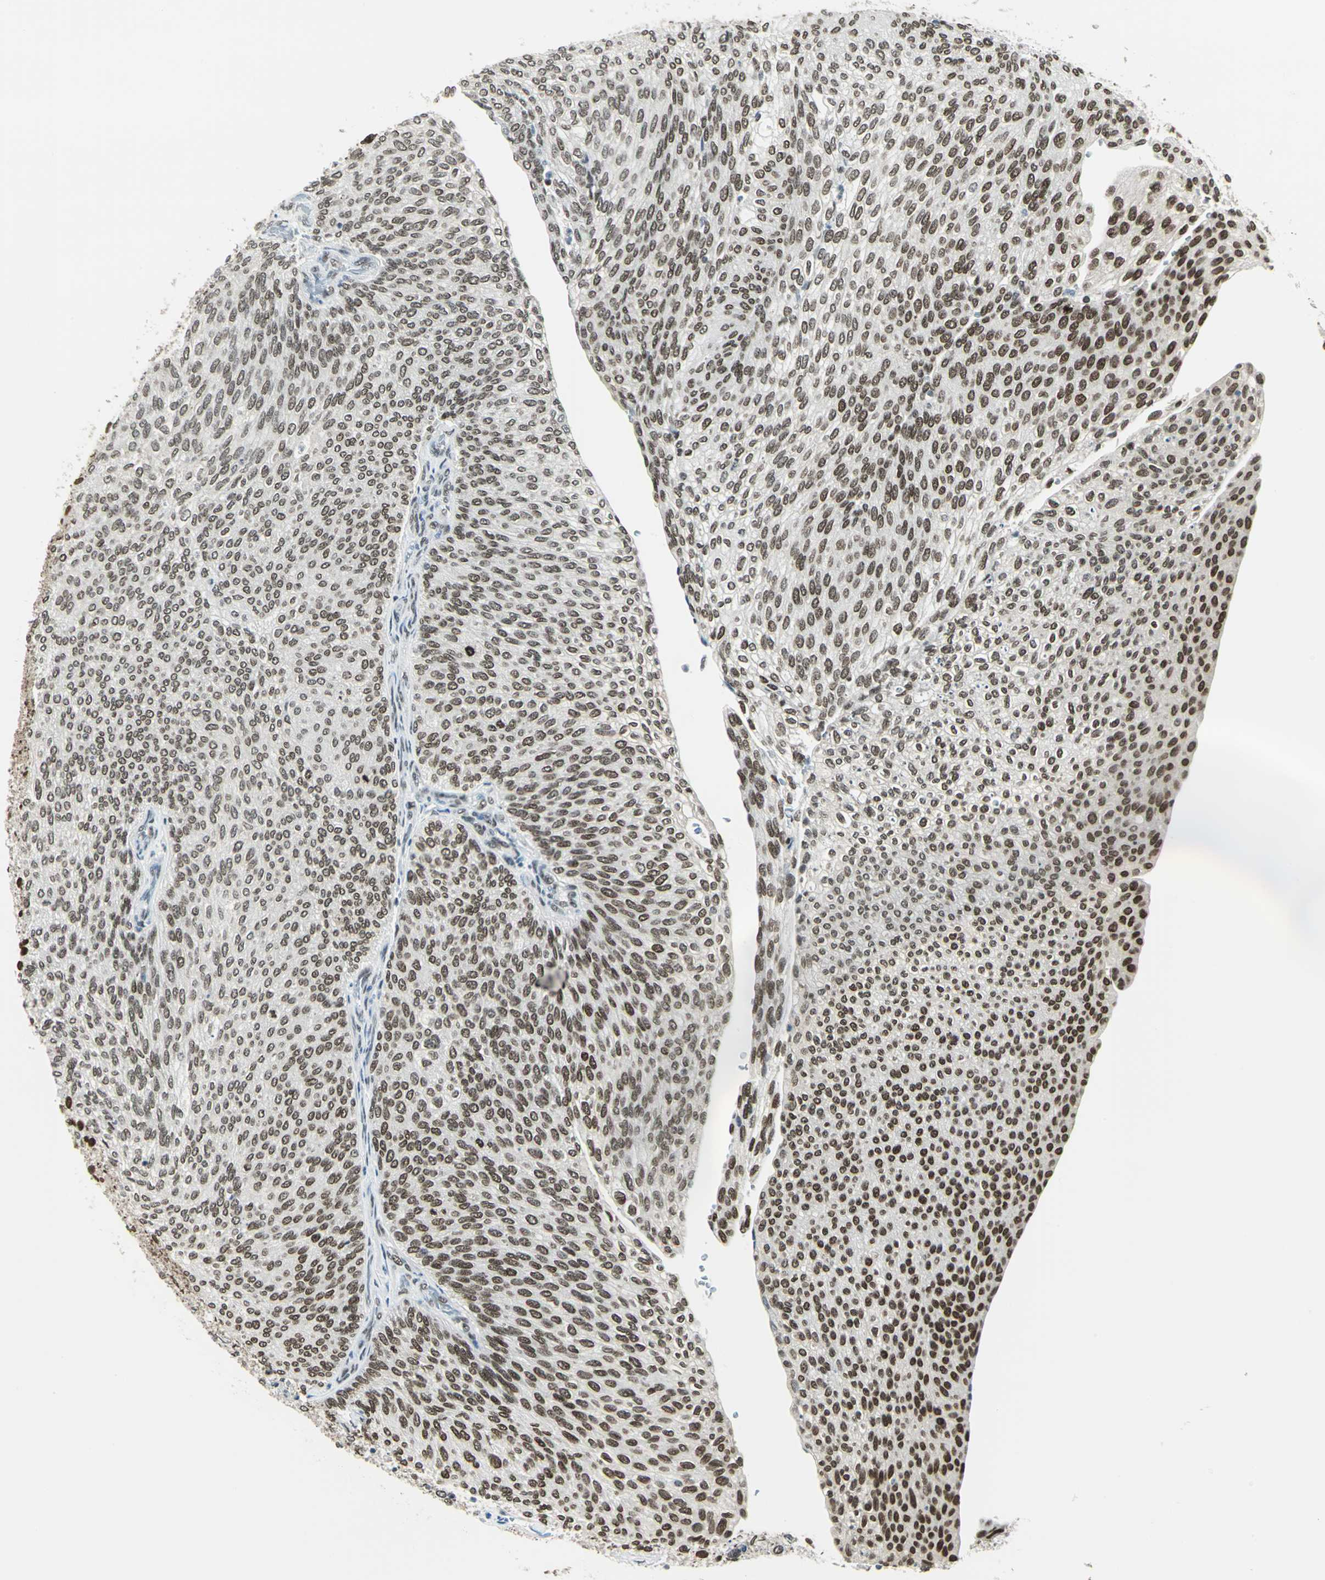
{"staining": {"intensity": "moderate", "quantity": ">75%", "location": "nuclear"}, "tissue": "urothelial cancer", "cell_type": "Tumor cells", "image_type": "cancer", "snomed": [{"axis": "morphology", "description": "Urothelial carcinoma, Low grade"}, {"axis": "topography", "description": "Urinary bladder"}], "caption": "Human urothelial carcinoma (low-grade) stained with a brown dye exhibits moderate nuclear positive positivity in about >75% of tumor cells.", "gene": "ADNP", "patient": {"sex": "female", "age": 79}}